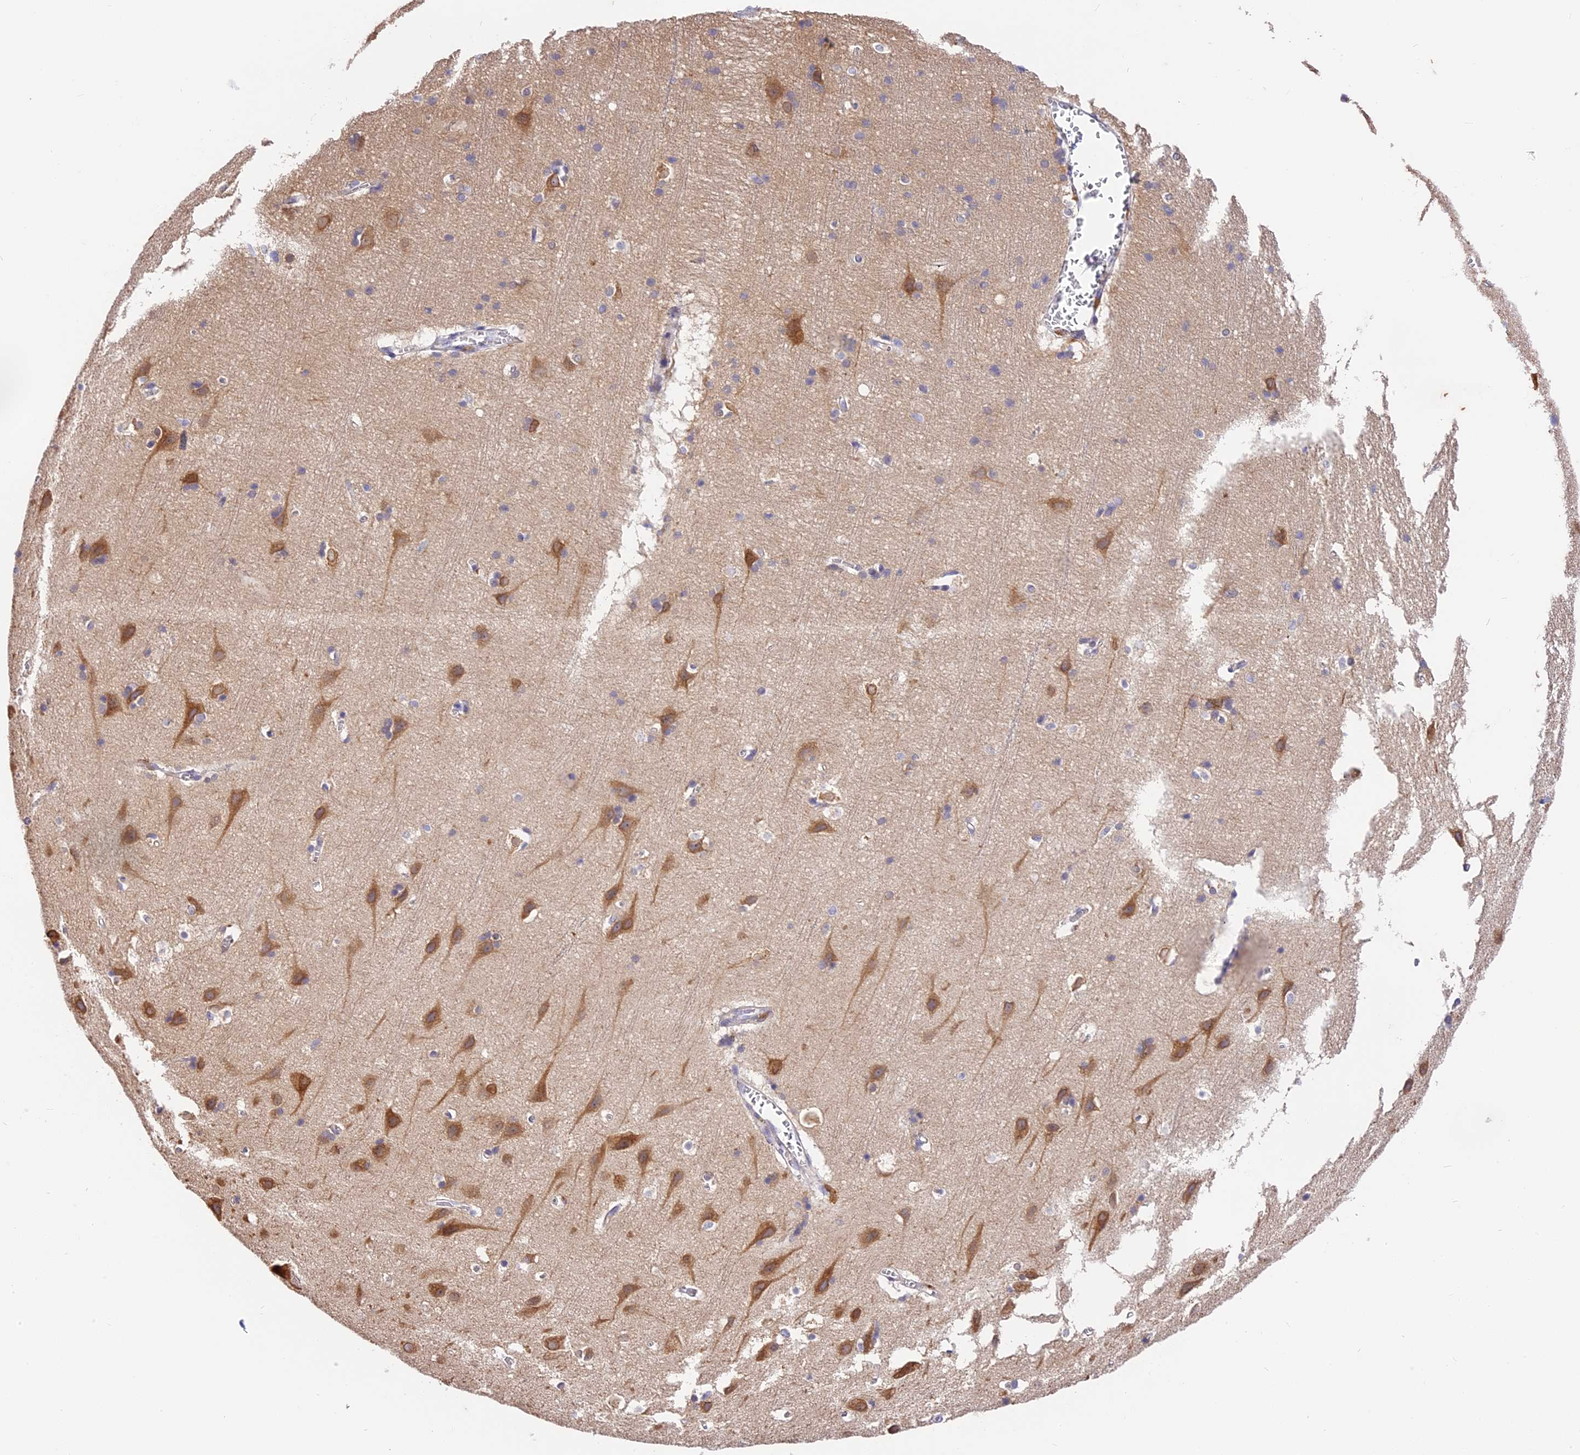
{"staining": {"intensity": "negative", "quantity": "none", "location": "none"}, "tissue": "cerebral cortex", "cell_type": "Endothelial cells", "image_type": "normal", "snomed": [{"axis": "morphology", "description": "Normal tissue, NOS"}, {"axis": "topography", "description": "Cerebral cortex"}], "caption": "IHC image of benign cerebral cortex: cerebral cortex stained with DAB (3,3'-diaminobenzidine) reveals no significant protein staining in endothelial cells.", "gene": "BSCL2", "patient": {"sex": "male", "age": 54}}